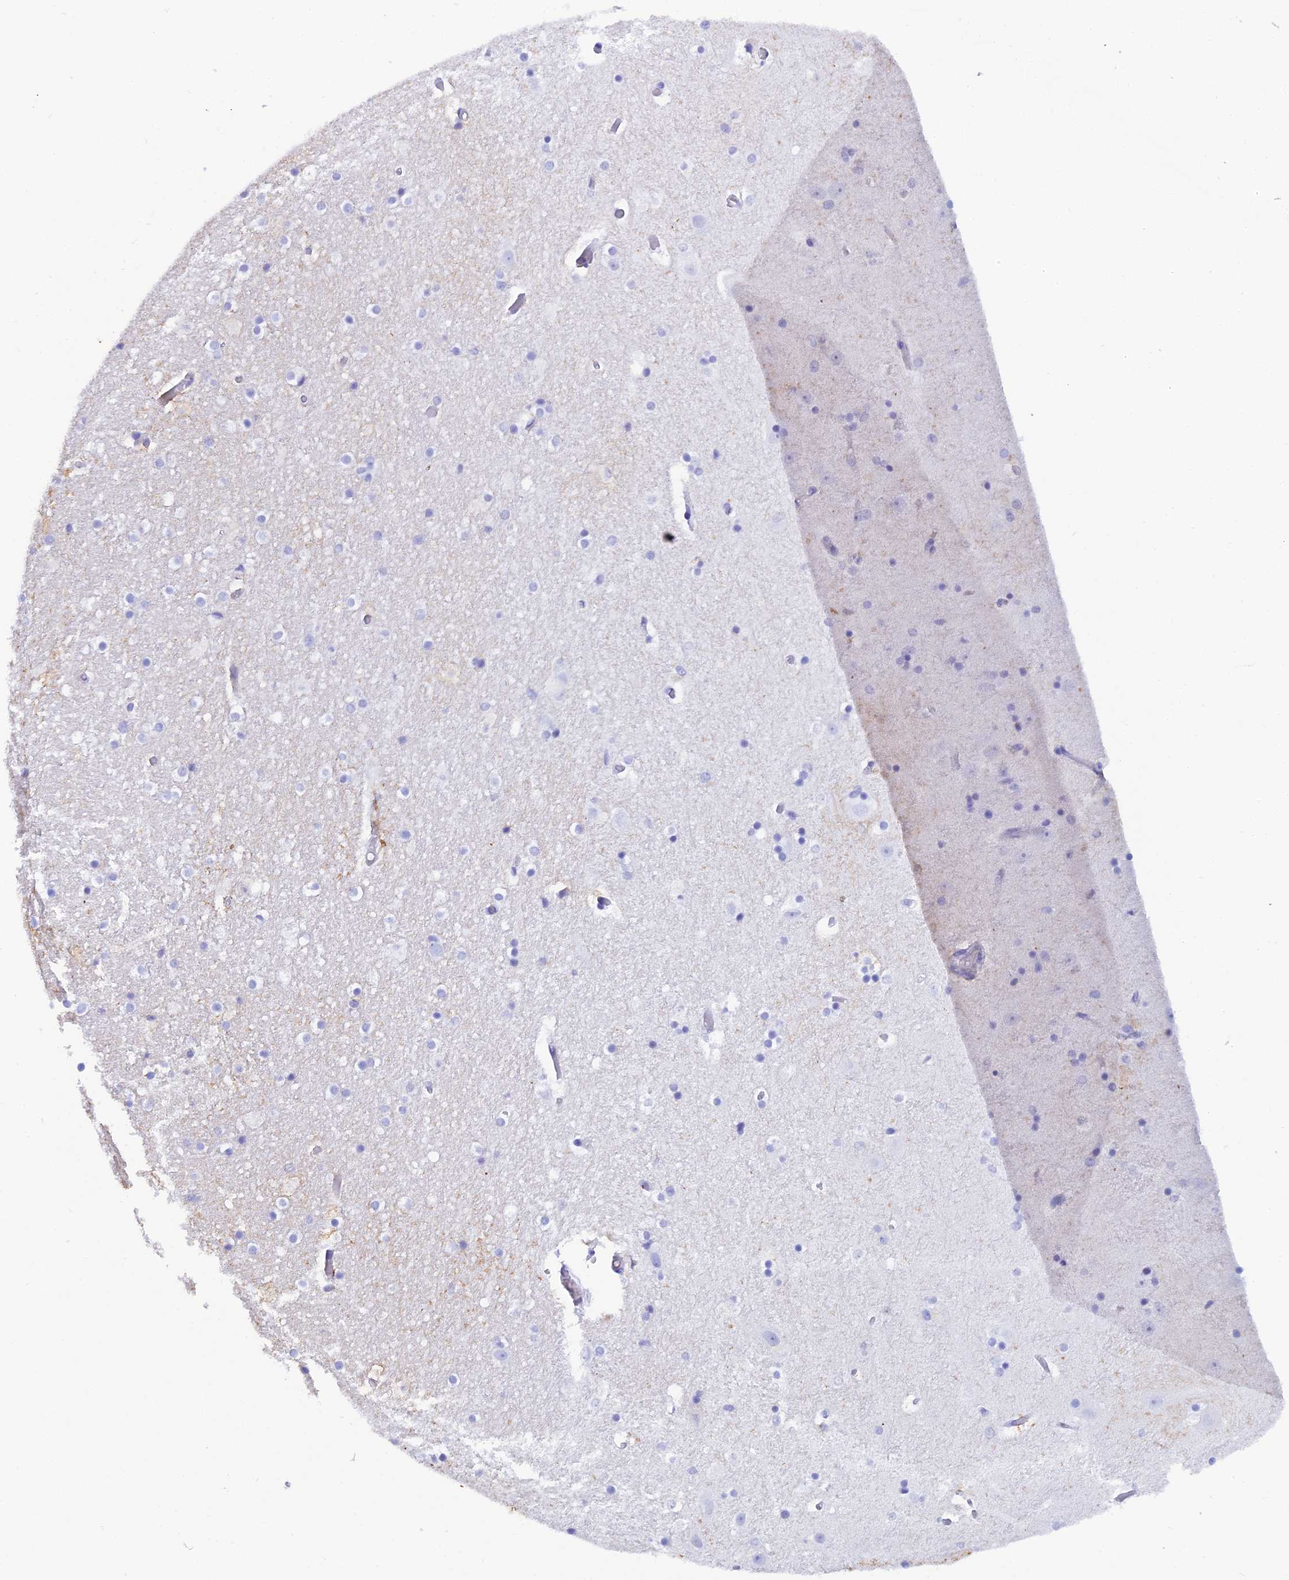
{"staining": {"intensity": "negative", "quantity": "none", "location": "none"}, "tissue": "hippocampus", "cell_type": "Glial cells", "image_type": "normal", "snomed": [{"axis": "morphology", "description": "Normal tissue, NOS"}, {"axis": "topography", "description": "Hippocampus"}], "caption": "A high-resolution micrograph shows IHC staining of benign hippocampus, which shows no significant staining in glial cells.", "gene": "REG1A", "patient": {"sex": "female", "age": 52}}